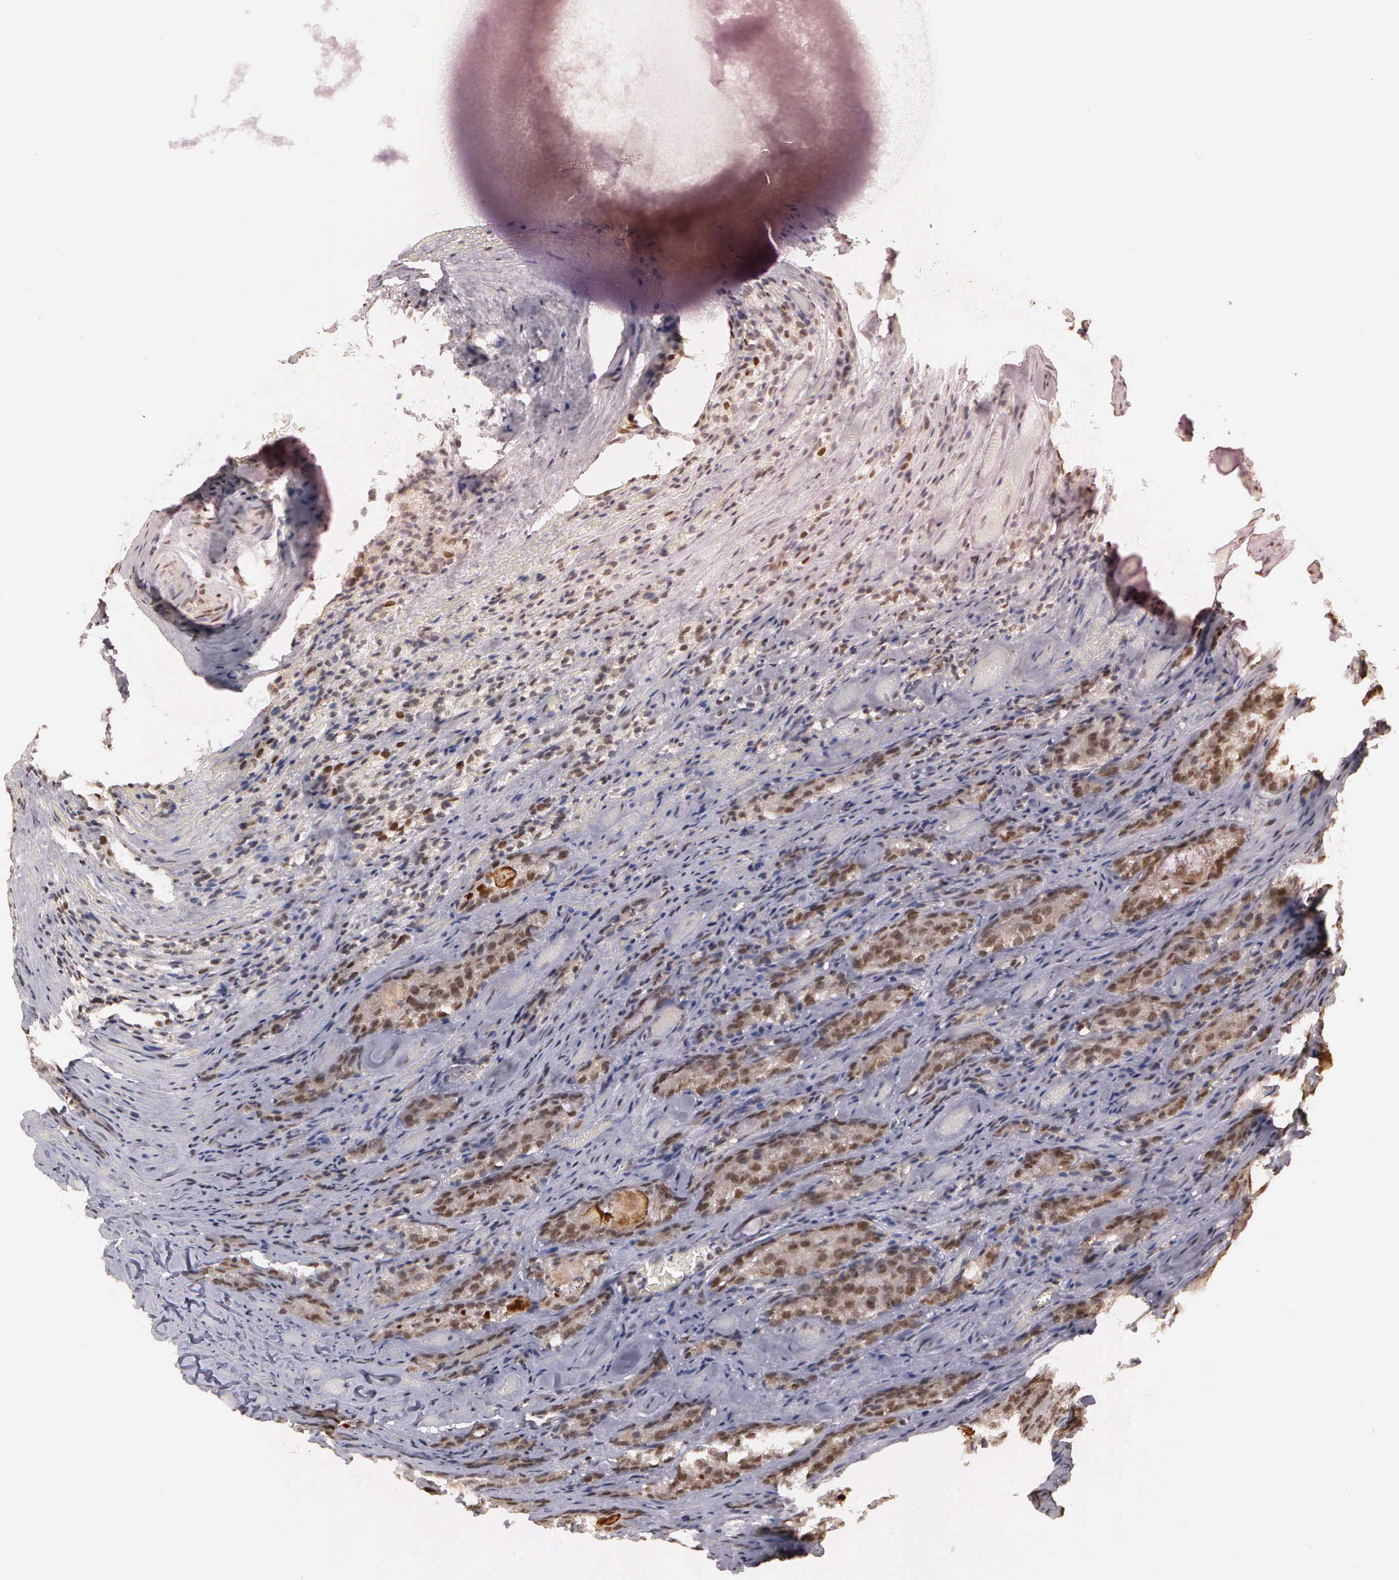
{"staining": {"intensity": "moderate", "quantity": ">75%", "location": "cytoplasmic/membranous,nuclear"}, "tissue": "prostate cancer", "cell_type": "Tumor cells", "image_type": "cancer", "snomed": [{"axis": "morphology", "description": "Adenocarcinoma, Medium grade"}, {"axis": "topography", "description": "Prostate"}], "caption": "A high-resolution micrograph shows immunohistochemistry (IHC) staining of prostate cancer, which reveals moderate cytoplasmic/membranous and nuclear staining in about >75% of tumor cells.", "gene": "GTF2A1", "patient": {"sex": "male", "age": 60}}